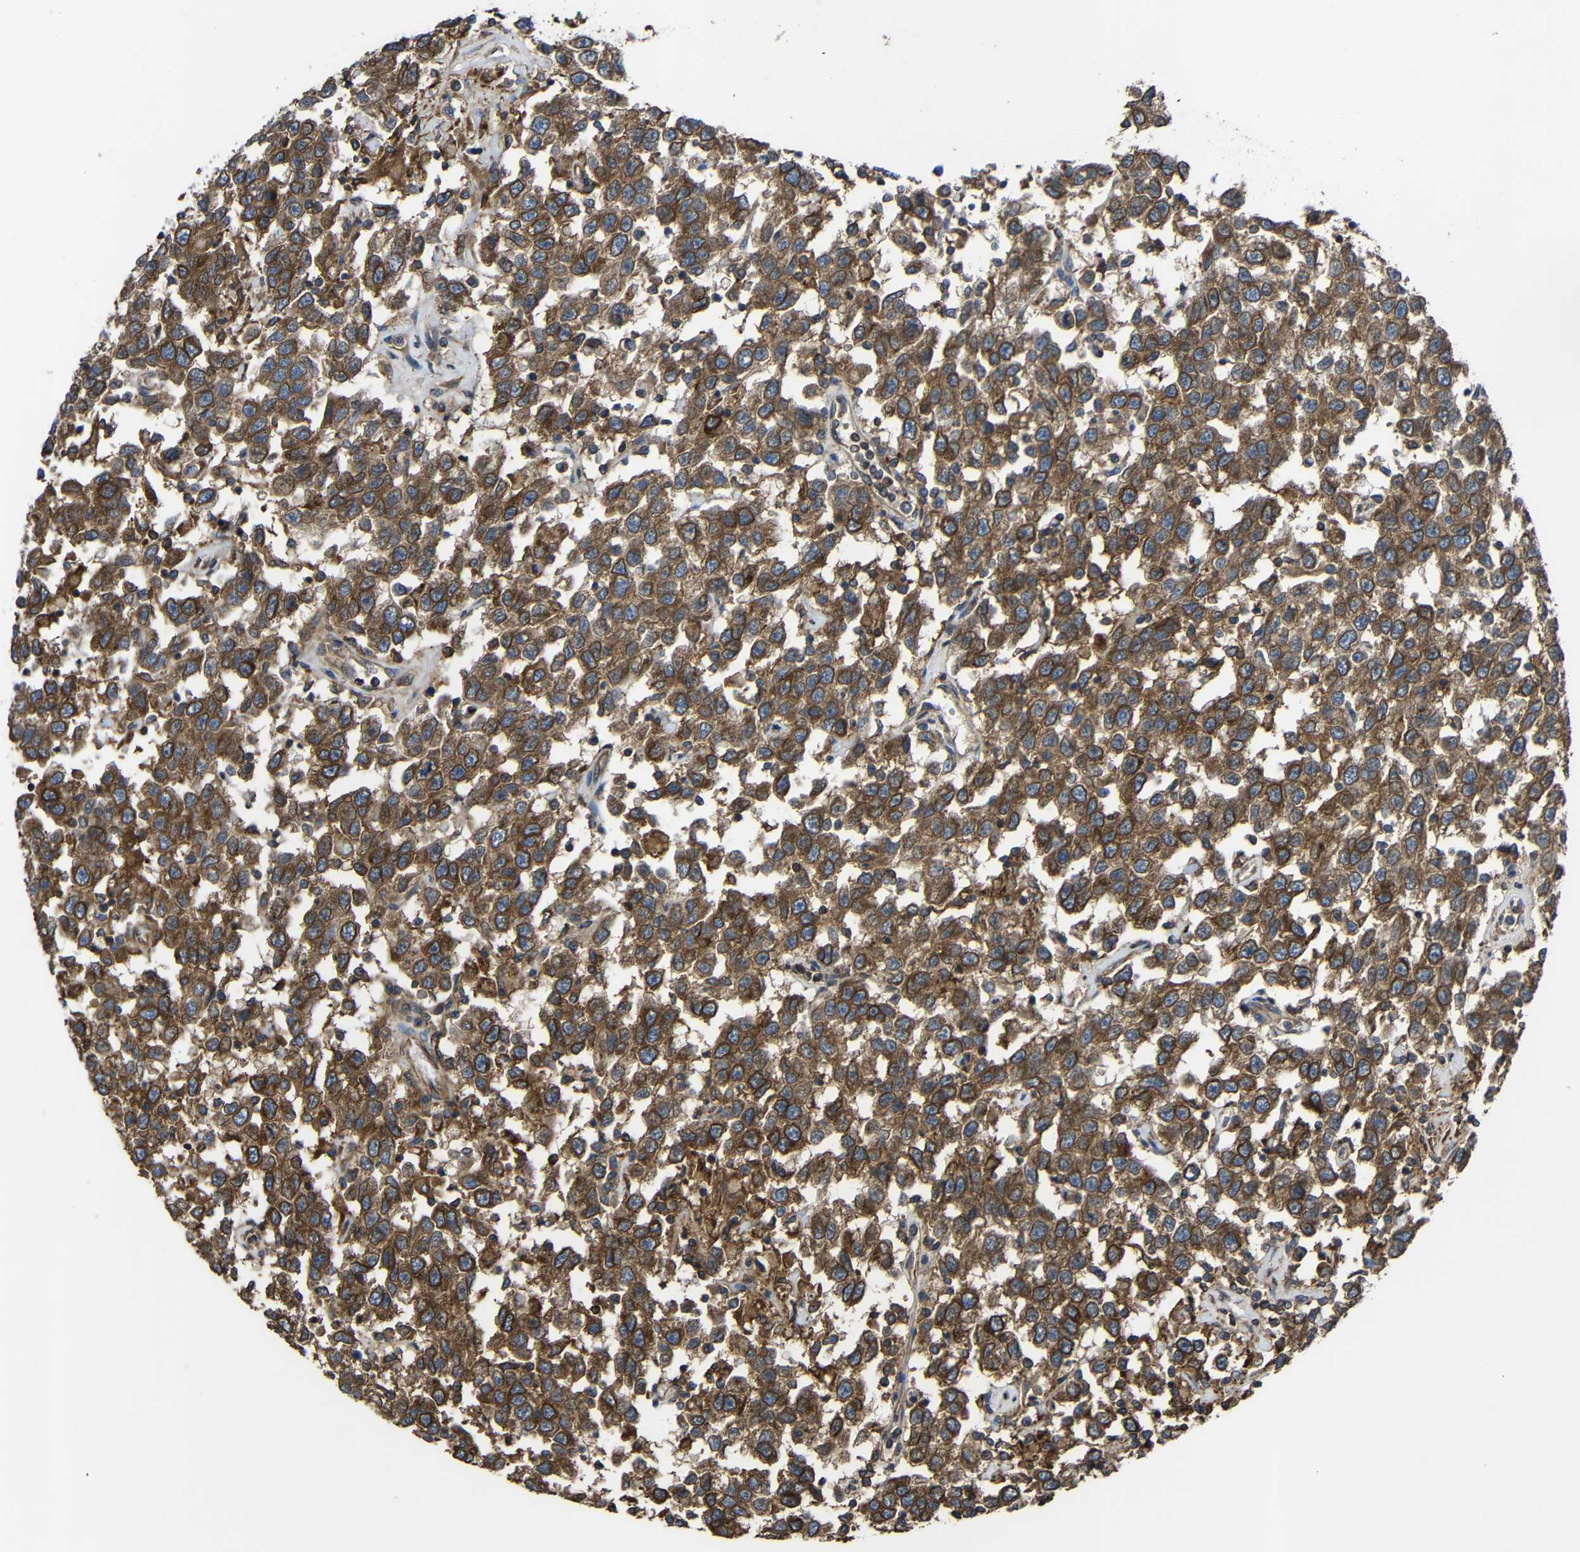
{"staining": {"intensity": "moderate", "quantity": ">75%", "location": "cytoplasmic/membranous"}, "tissue": "testis cancer", "cell_type": "Tumor cells", "image_type": "cancer", "snomed": [{"axis": "morphology", "description": "Seminoma, NOS"}, {"axis": "topography", "description": "Testis"}], "caption": "IHC micrograph of testis cancer (seminoma) stained for a protein (brown), which displays medium levels of moderate cytoplasmic/membranous staining in approximately >75% of tumor cells.", "gene": "TREM2", "patient": {"sex": "male", "age": 41}}